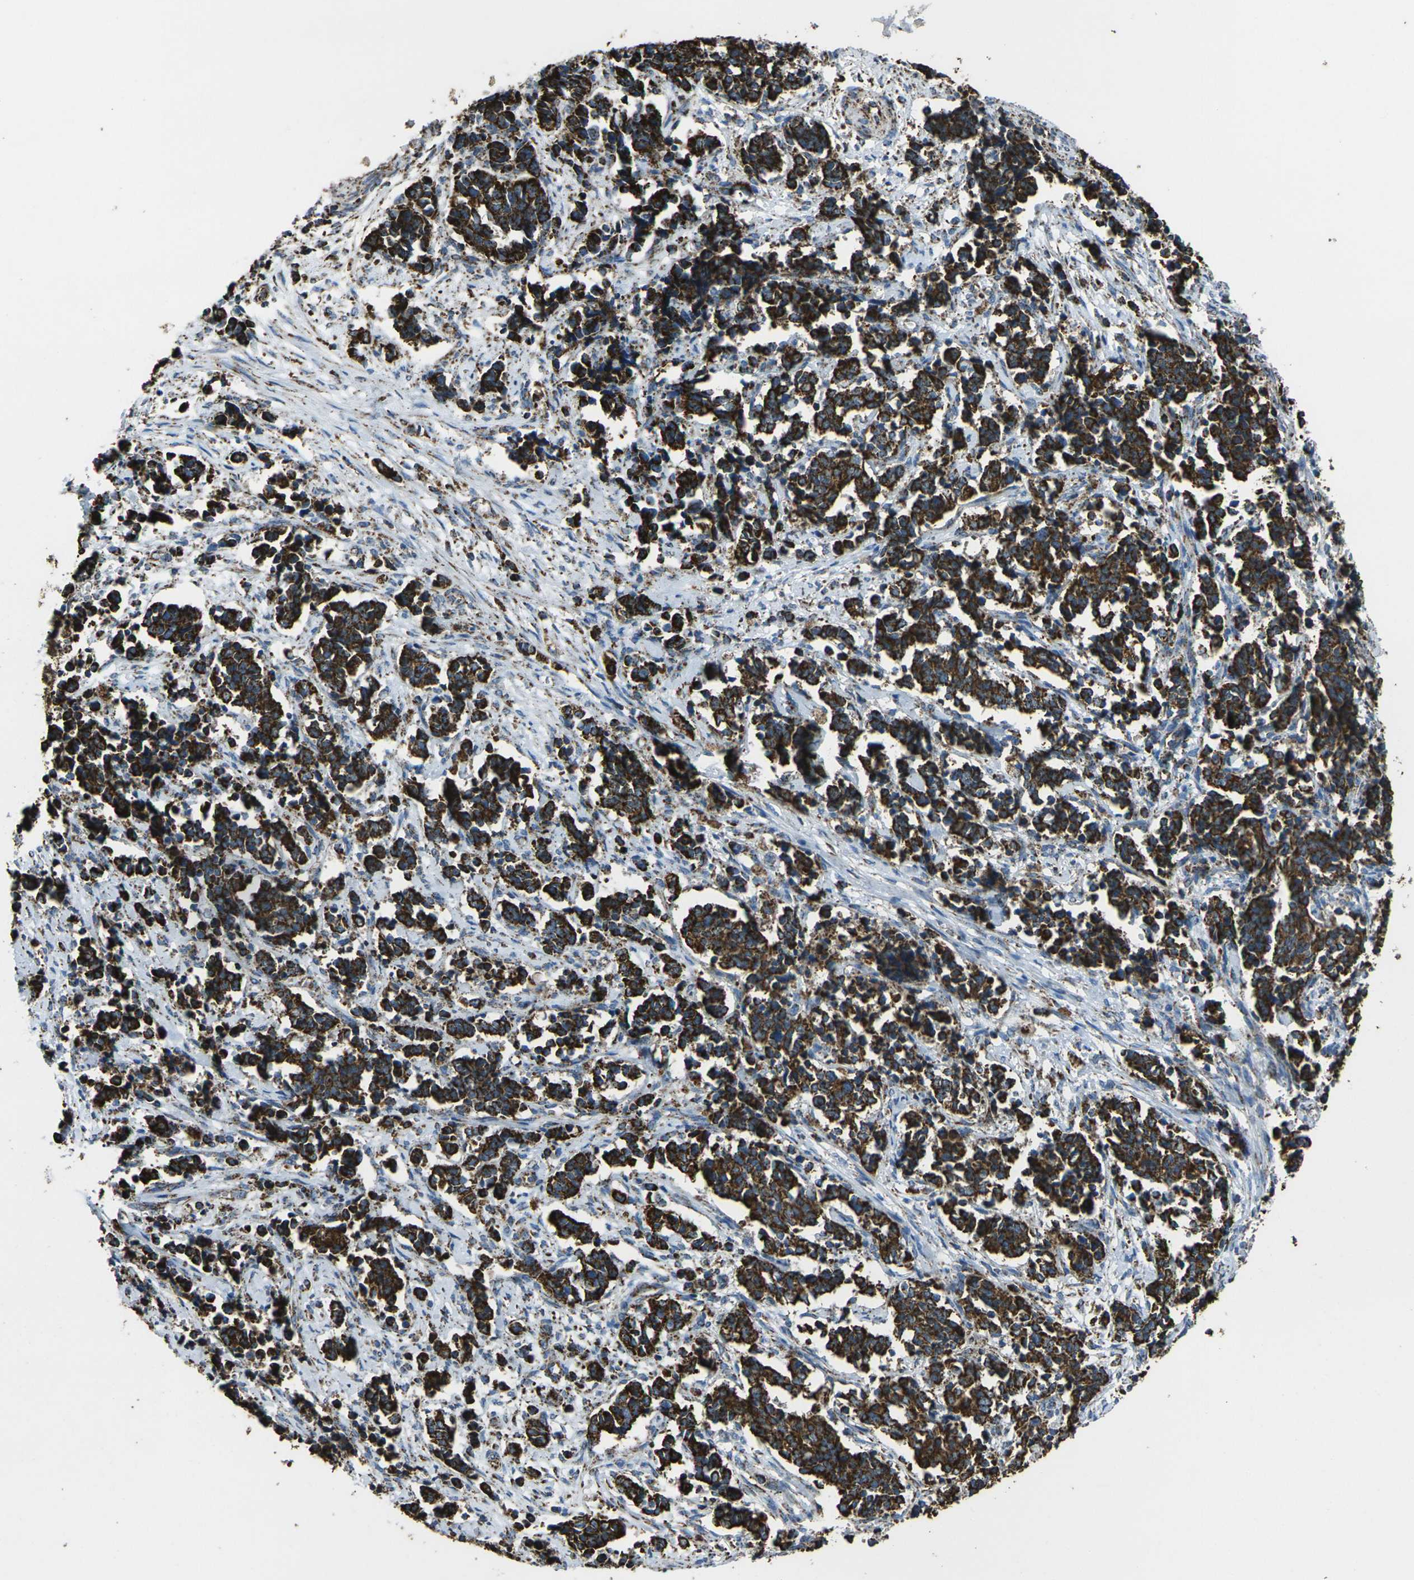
{"staining": {"intensity": "strong", "quantity": ">75%", "location": "cytoplasmic/membranous"}, "tissue": "cervical cancer", "cell_type": "Tumor cells", "image_type": "cancer", "snomed": [{"axis": "morphology", "description": "Normal tissue, NOS"}, {"axis": "morphology", "description": "Squamous cell carcinoma, NOS"}, {"axis": "topography", "description": "Cervix"}], "caption": "A high-resolution image shows immunohistochemistry staining of cervical squamous cell carcinoma, which displays strong cytoplasmic/membranous positivity in approximately >75% of tumor cells. The protein of interest is stained brown, and the nuclei are stained in blue (DAB (3,3'-diaminobenzidine) IHC with brightfield microscopy, high magnification).", "gene": "KLHL5", "patient": {"sex": "female", "age": 35}}